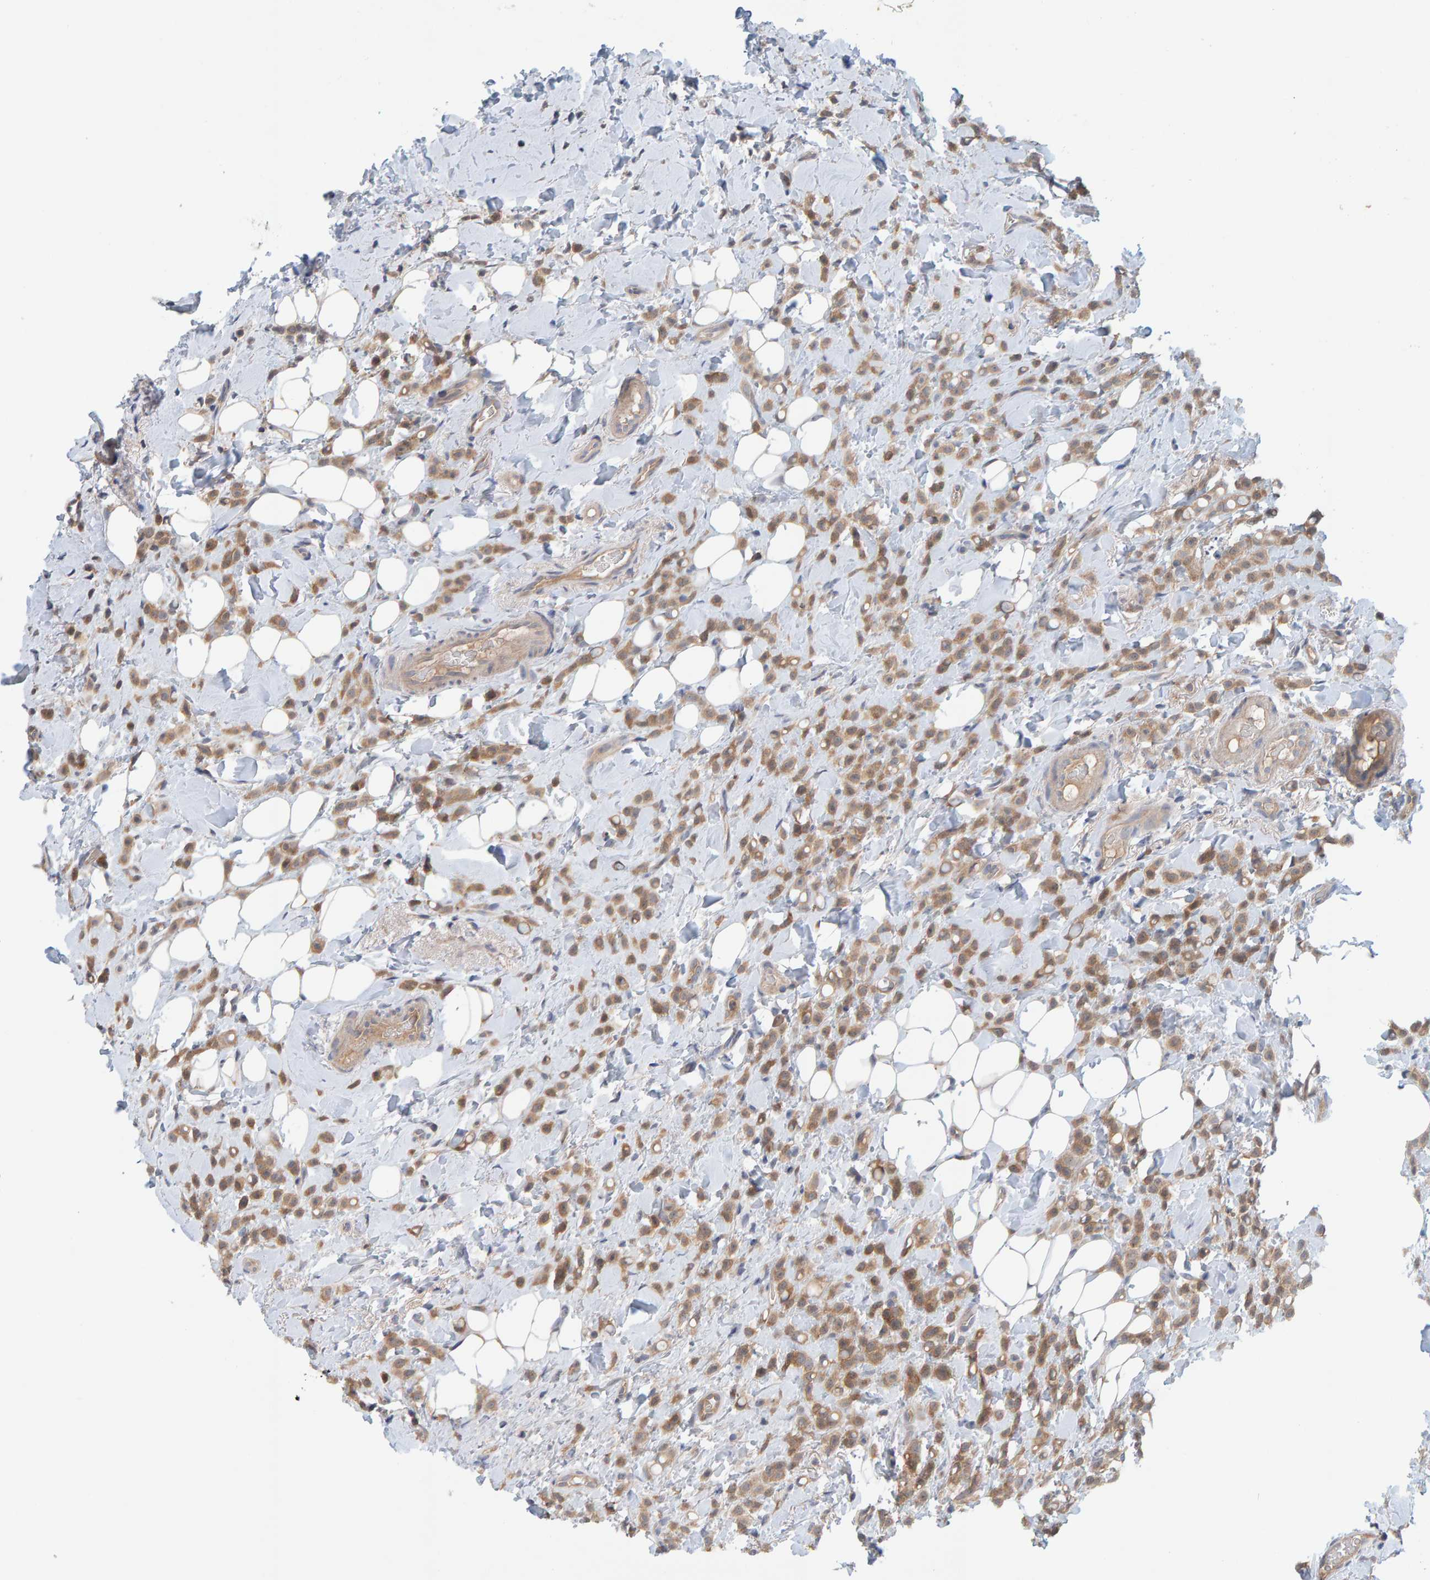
{"staining": {"intensity": "moderate", "quantity": ">75%", "location": "cytoplasmic/membranous"}, "tissue": "breast cancer", "cell_type": "Tumor cells", "image_type": "cancer", "snomed": [{"axis": "morphology", "description": "Normal tissue, NOS"}, {"axis": "morphology", "description": "Lobular carcinoma"}, {"axis": "topography", "description": "Breast"}], "caption": "High-power microscopy captured an IHC histopathology image of lobular carcinoma (breast), revealing moderate cytoplasmic/membranous staining in about >75% of tumor cells. (DAB (3,3'-diaminobenzidine) = brown stain, brightfield microscopy at high magnification).", "gene": "TATDN1", "patient": {"sex": "female", "age": 50}}